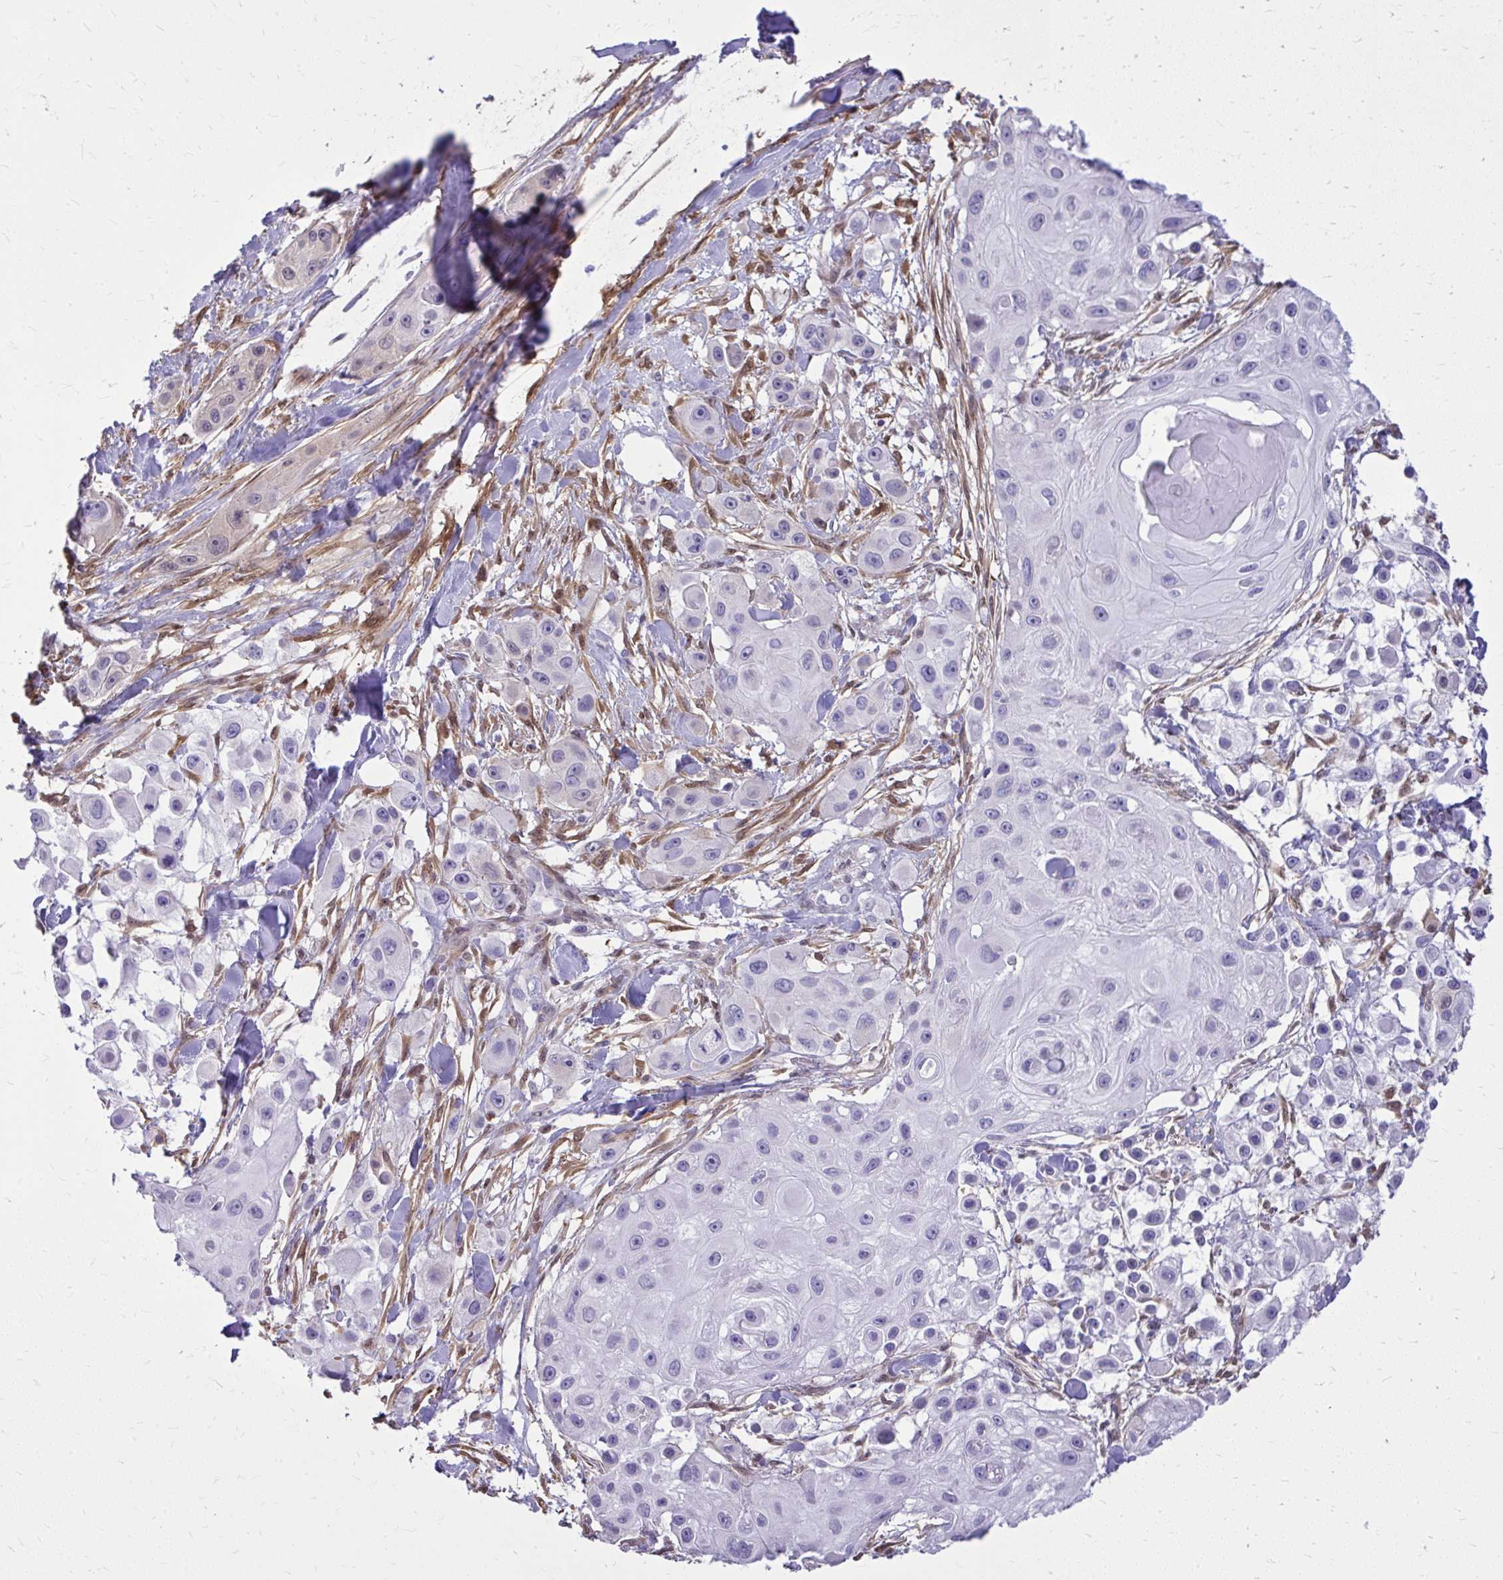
{"staining": {"intensity": "negative", "quantity": "none", "location": "none"}, "tissue": "skin cancer", "cell_type": "Tumor cells", "image_type": "cancer", "snomed": [{"axis": "morphology", "description": "Squamous cell carcinoma, NOS"}, {"axis": "topography", "description": "Skin"}], "caption": "Immunohistochemistry (IHC) of skin cancer reveals no staining in tumor cells. (DAB immunohistochemistry (IHC) with hematoxylin counter stain).", "gene": "NNMT", "patient": {"sex": "male", "age": 63}}